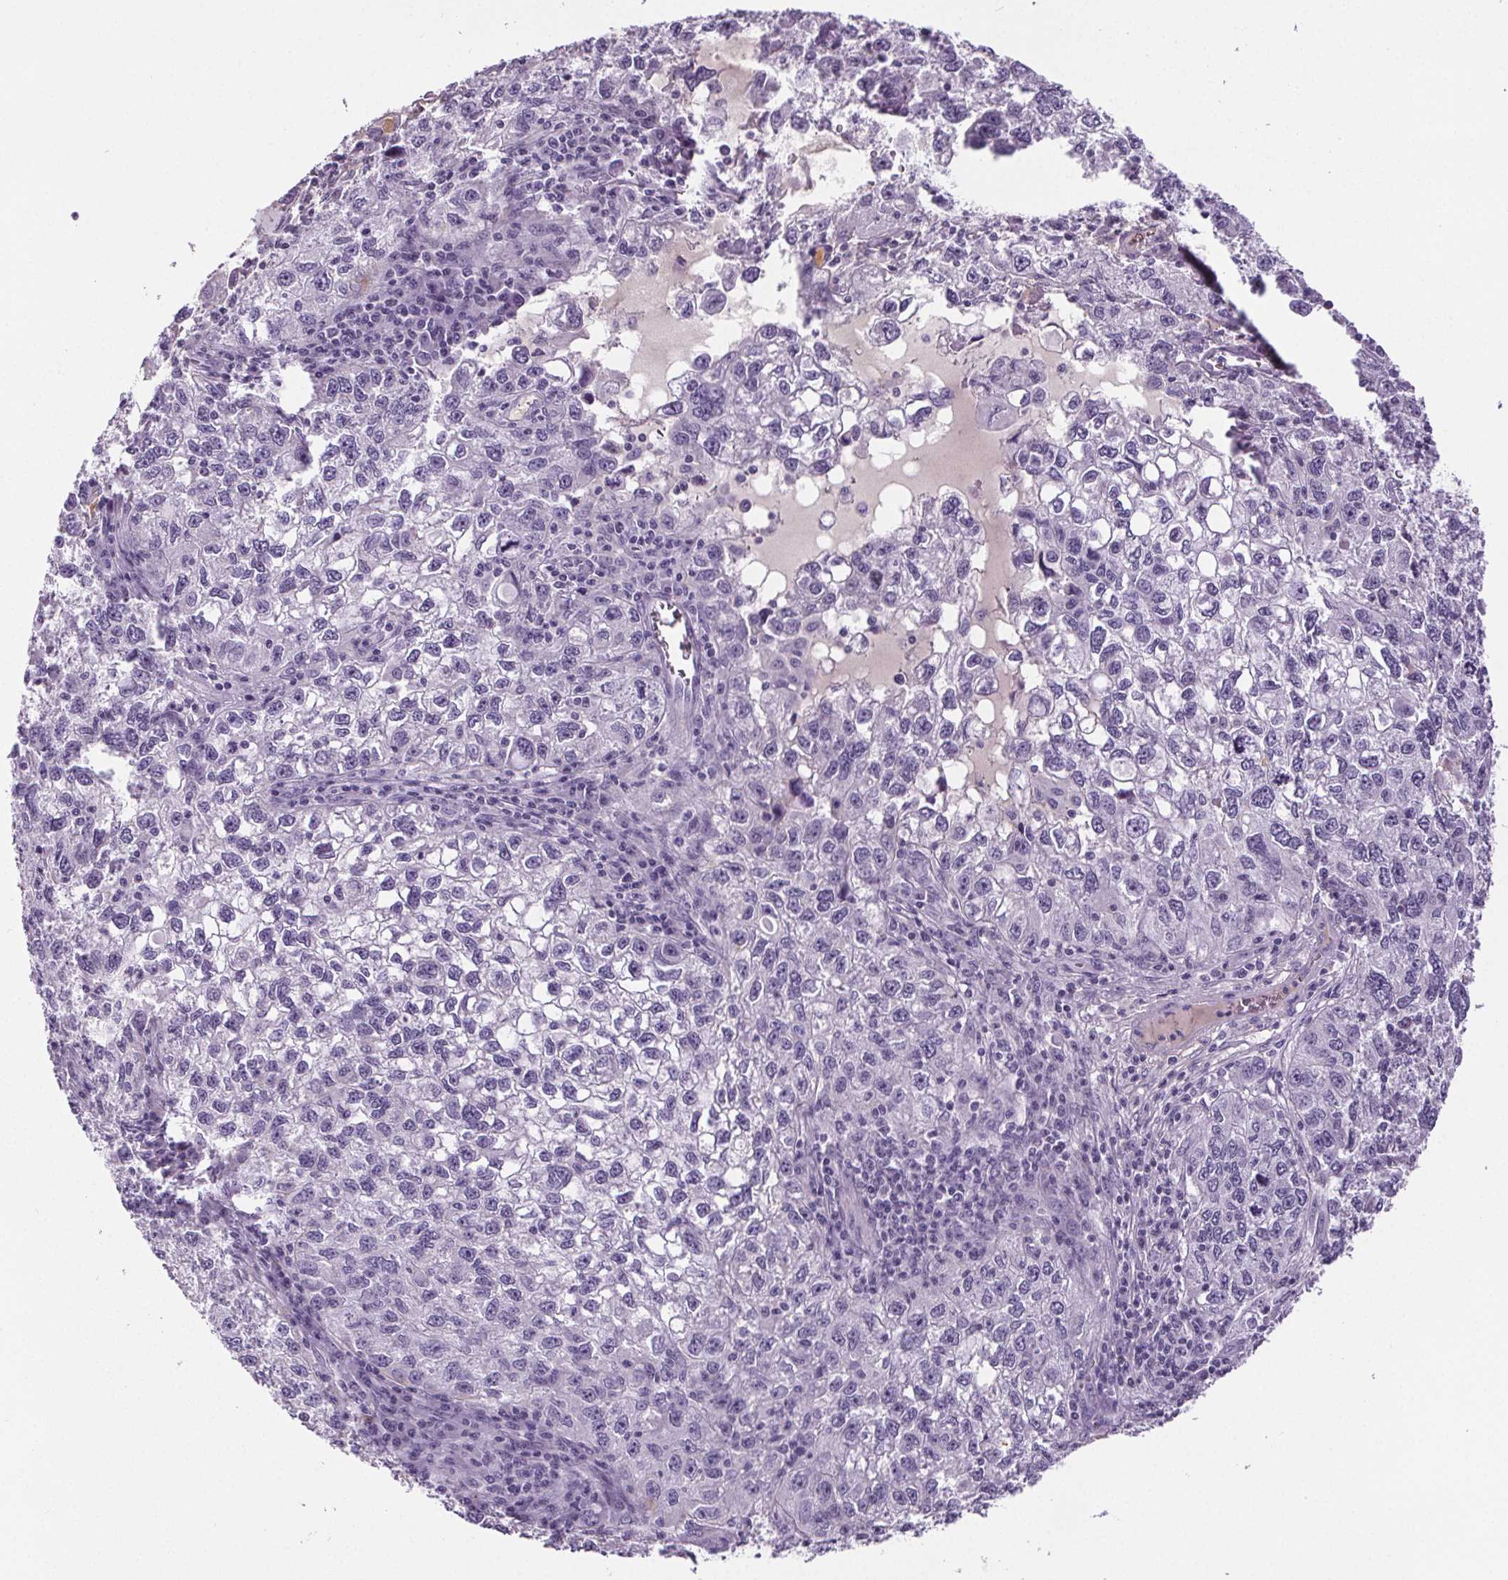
{"staining": {"intensity": "negative", "quantity": "none", "location": "none"}, "tissue": "cervical cancer", "cell_type": "Tumor cells", "image_type": "cancer", "snomed": [{"axis": "morphology", "description": "Squamous cell carcinoma, NOS"}, {"axis": "topography", "description": "Cervix"}], "caption": "High magnification brightfield microscopy of cervical cancer stained with DAB (3,3'-diaminobenzidine) (brown) and counterstained with hematoxylin (blue): tumor cells show no significant expression.", "gene": "CD5L", "patient": {"sex": "female", "age": 55}}